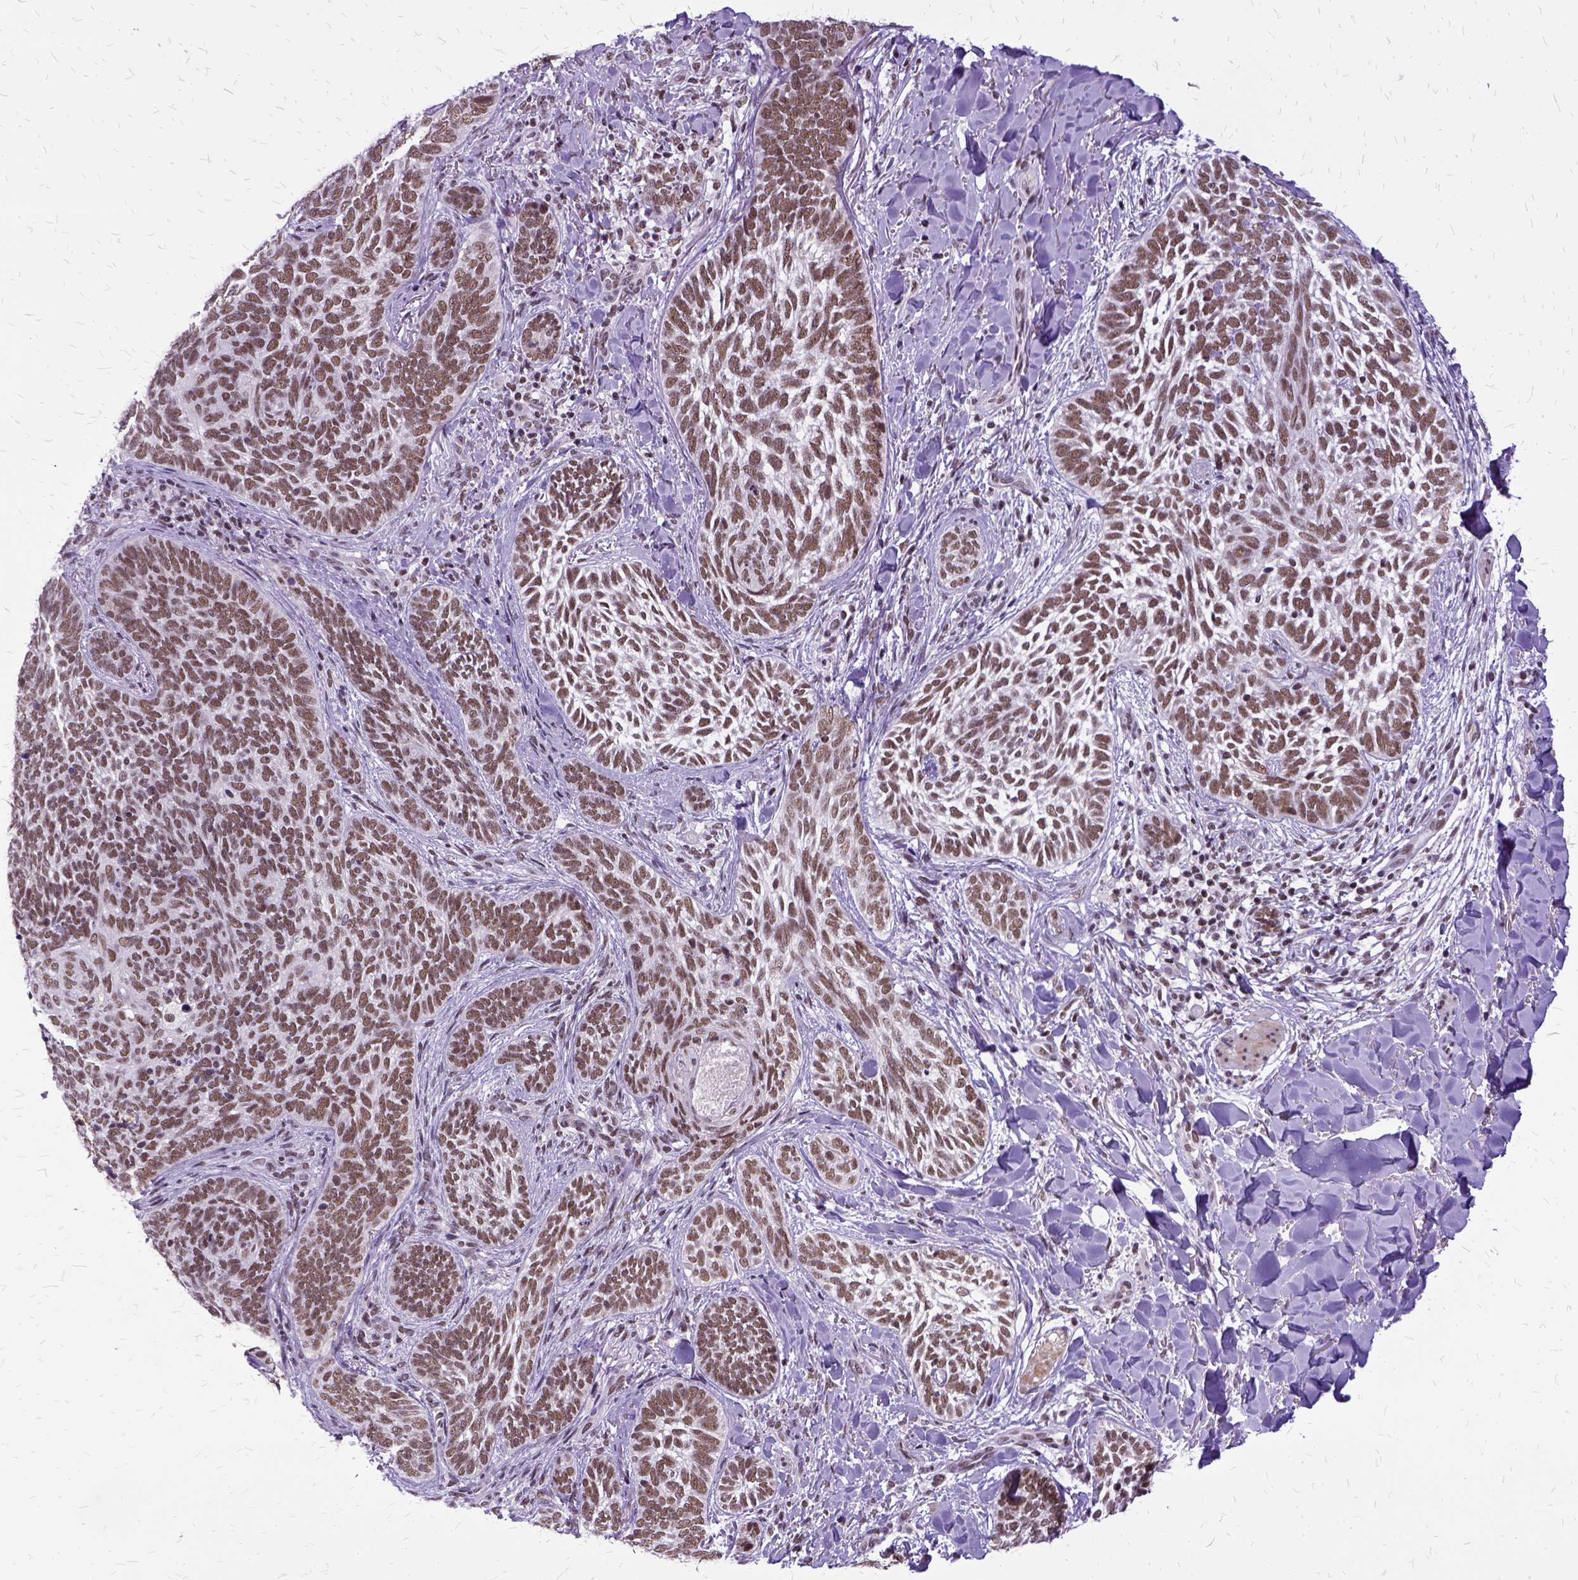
{"staining": {"intensity": "moderate", "quantity": ">75%", "location": "nuclear"}, "tissue": "skin cancer", "cell_type": "Tumor cells", "image_type": "cancer", "snomed": [{"axis": "morphology", "description": "Normal tissue, NOS"}, {"axis": "morphology", "description": "Basal cell carcinoma"}, {"axis": "topography", "description": "Skin"}], "caption": "A histopathology image showing moderate nuclear staining in approximately >75% of tumor cells in skin cancer, as visualized by brown immunohistochemical staining.", "gene": "SETD1A", "patient": {"sex": "male", "age": 46}}